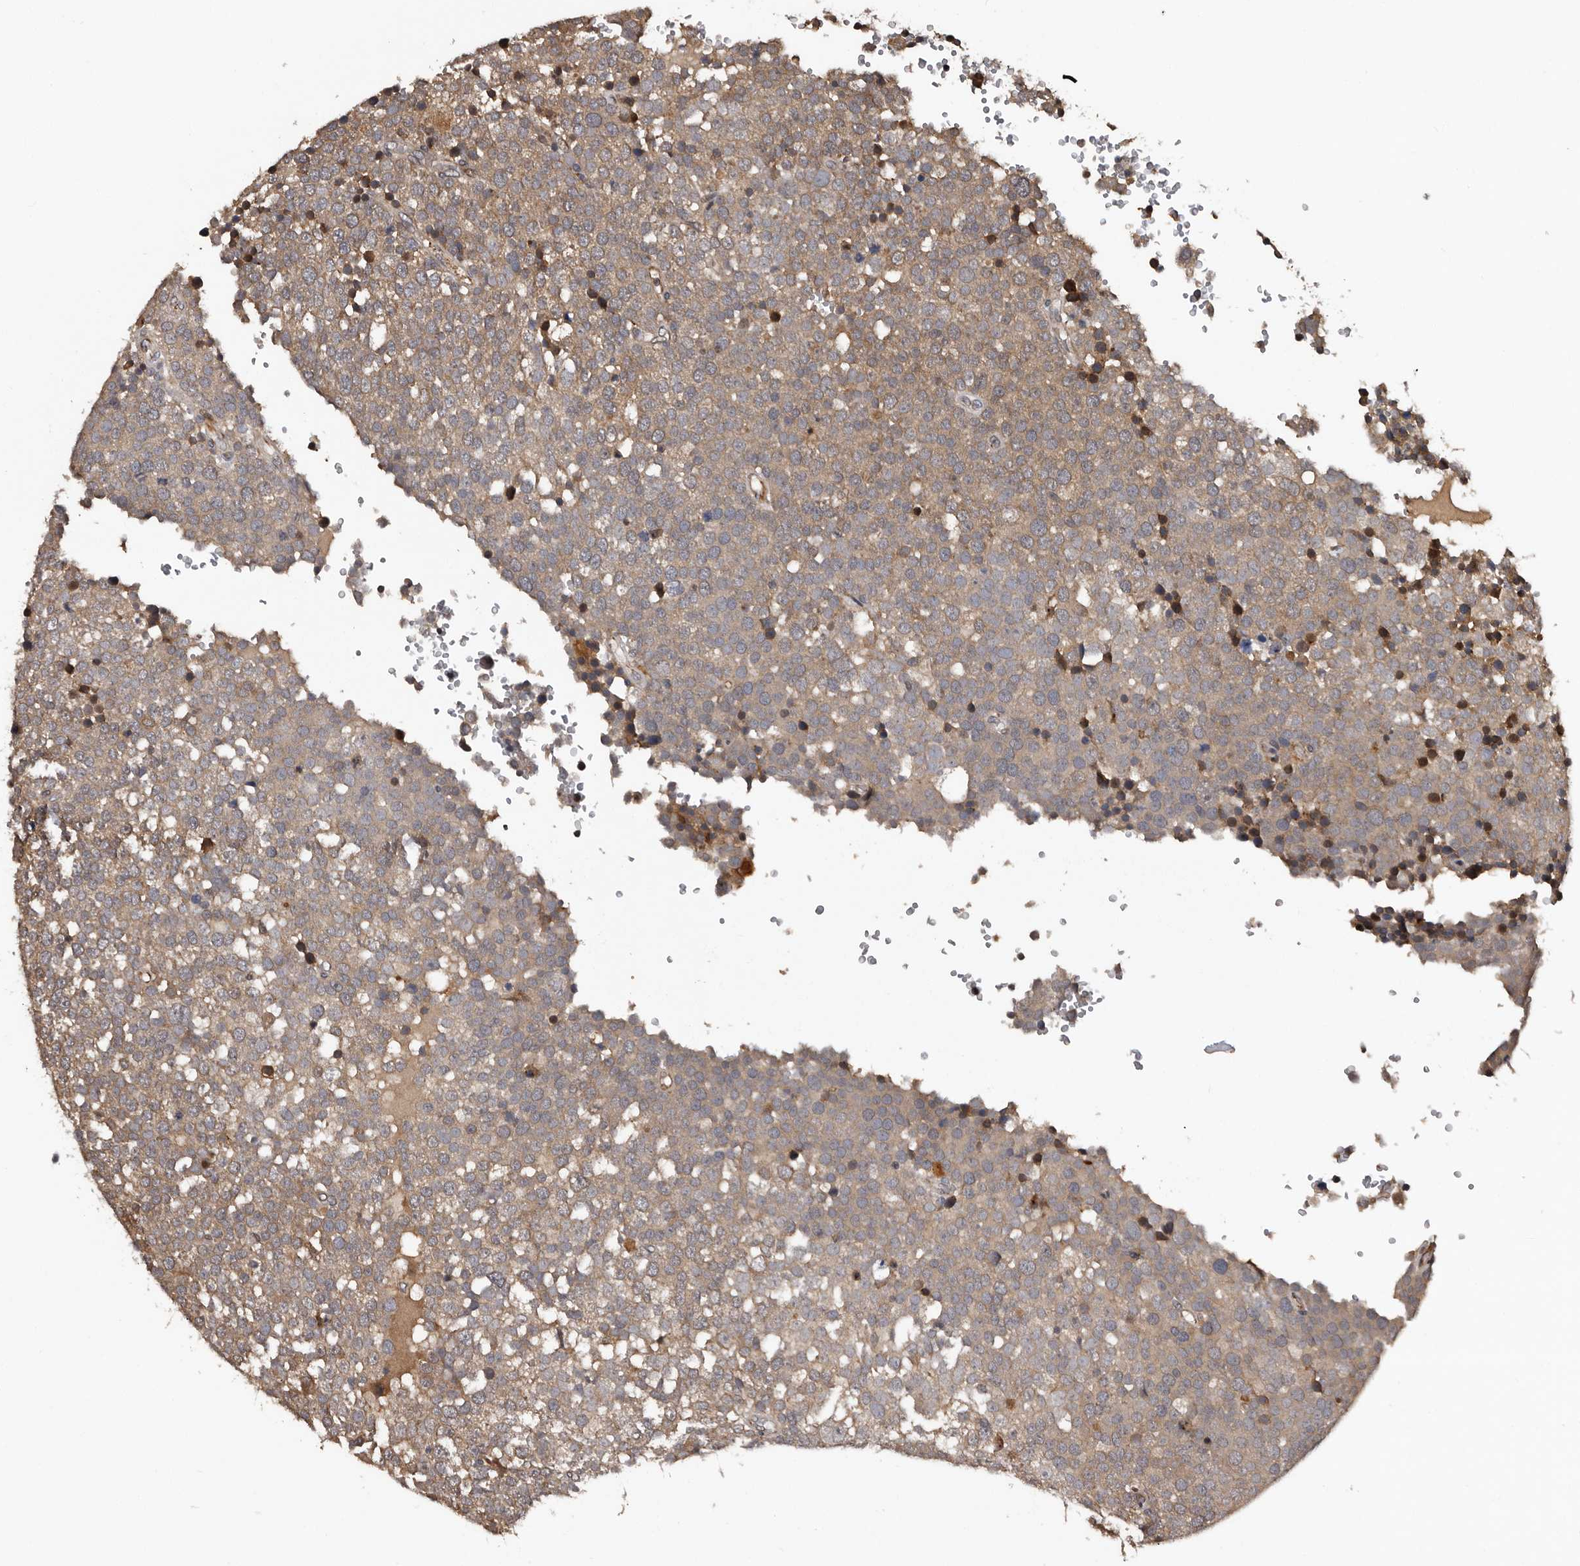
{"staining": {"intensity": "weak", "quantity": ">75%", "location": "cytoplasmic/membranous"}, "tissue": "testis cancer", "cell_type": "Tumor cells", "image_type": "cancer", "snomed": [{"axis": "morphology", "description": "Seminoma, NOS"}, {"axis": "topography", "description": "Testis"}], "caption": "A micrograph of testis seminoma stained for a protein exhibits weak cytoplasmic/membranous brown staining in tumor cells.", "gene": "SERTAD4", "patient": {"sex": "male", "age": 71}}